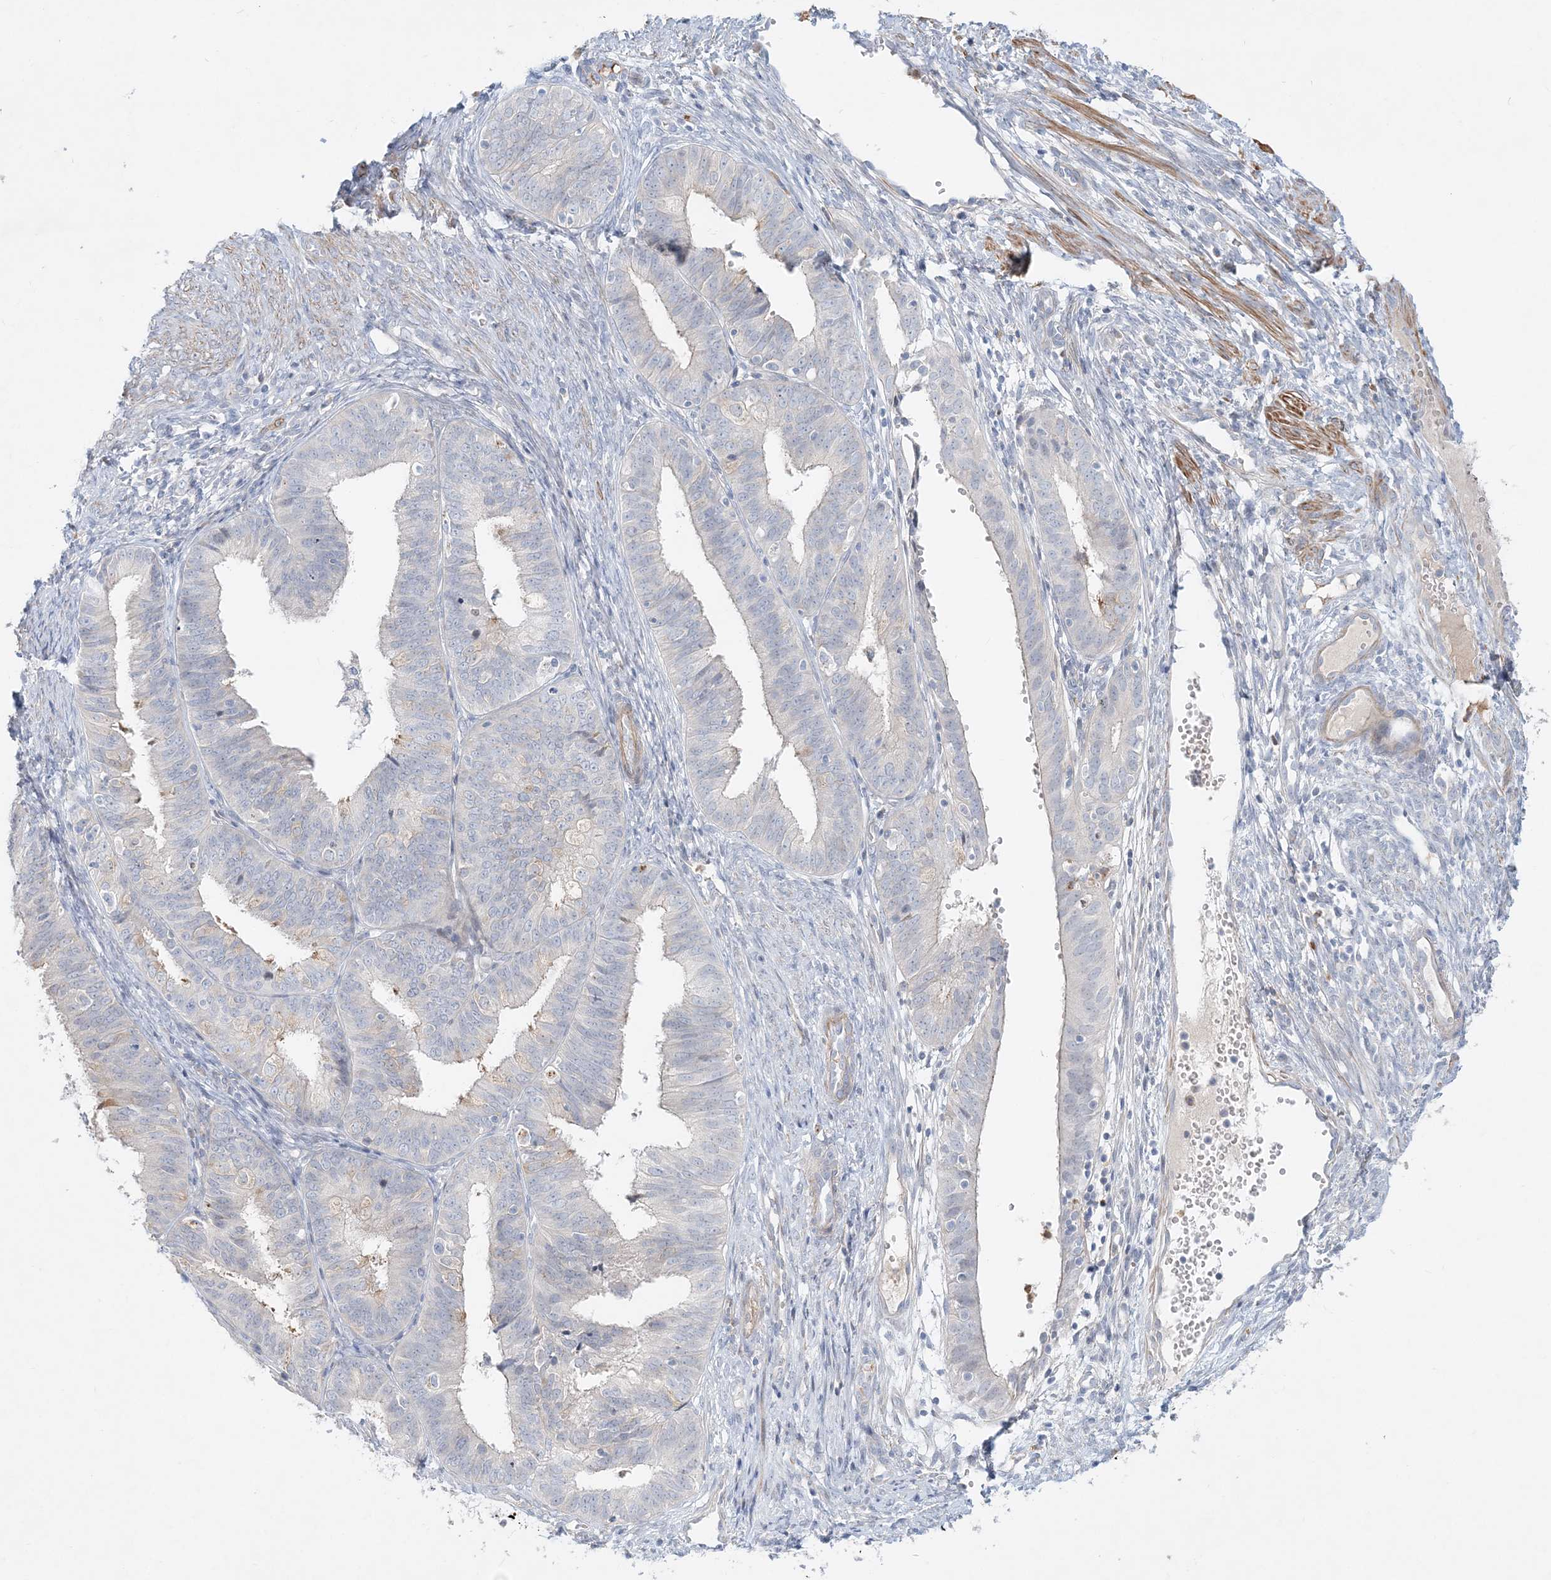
{"staining": {"intensity": "negative", "quantity": "none", "location": "none"}, "tissue": "endometrial cancer", "cell_type": "Tumor cells", "image_type": "cancer", "snomed": [{"axis": "morphology", "description": "Adenocarcinoma, NOS"}, {"axis": "topography", "description": "Endometrium"}], "caption": "Immunohistochemistry (IHC) of endometrial adenocarcinoma demonstrates no expression in tumor cells. (DAB IHC with hematoxylin counter stain).", "gene": "DNAH5", "patient": {"sex": "female", "age": 51}}